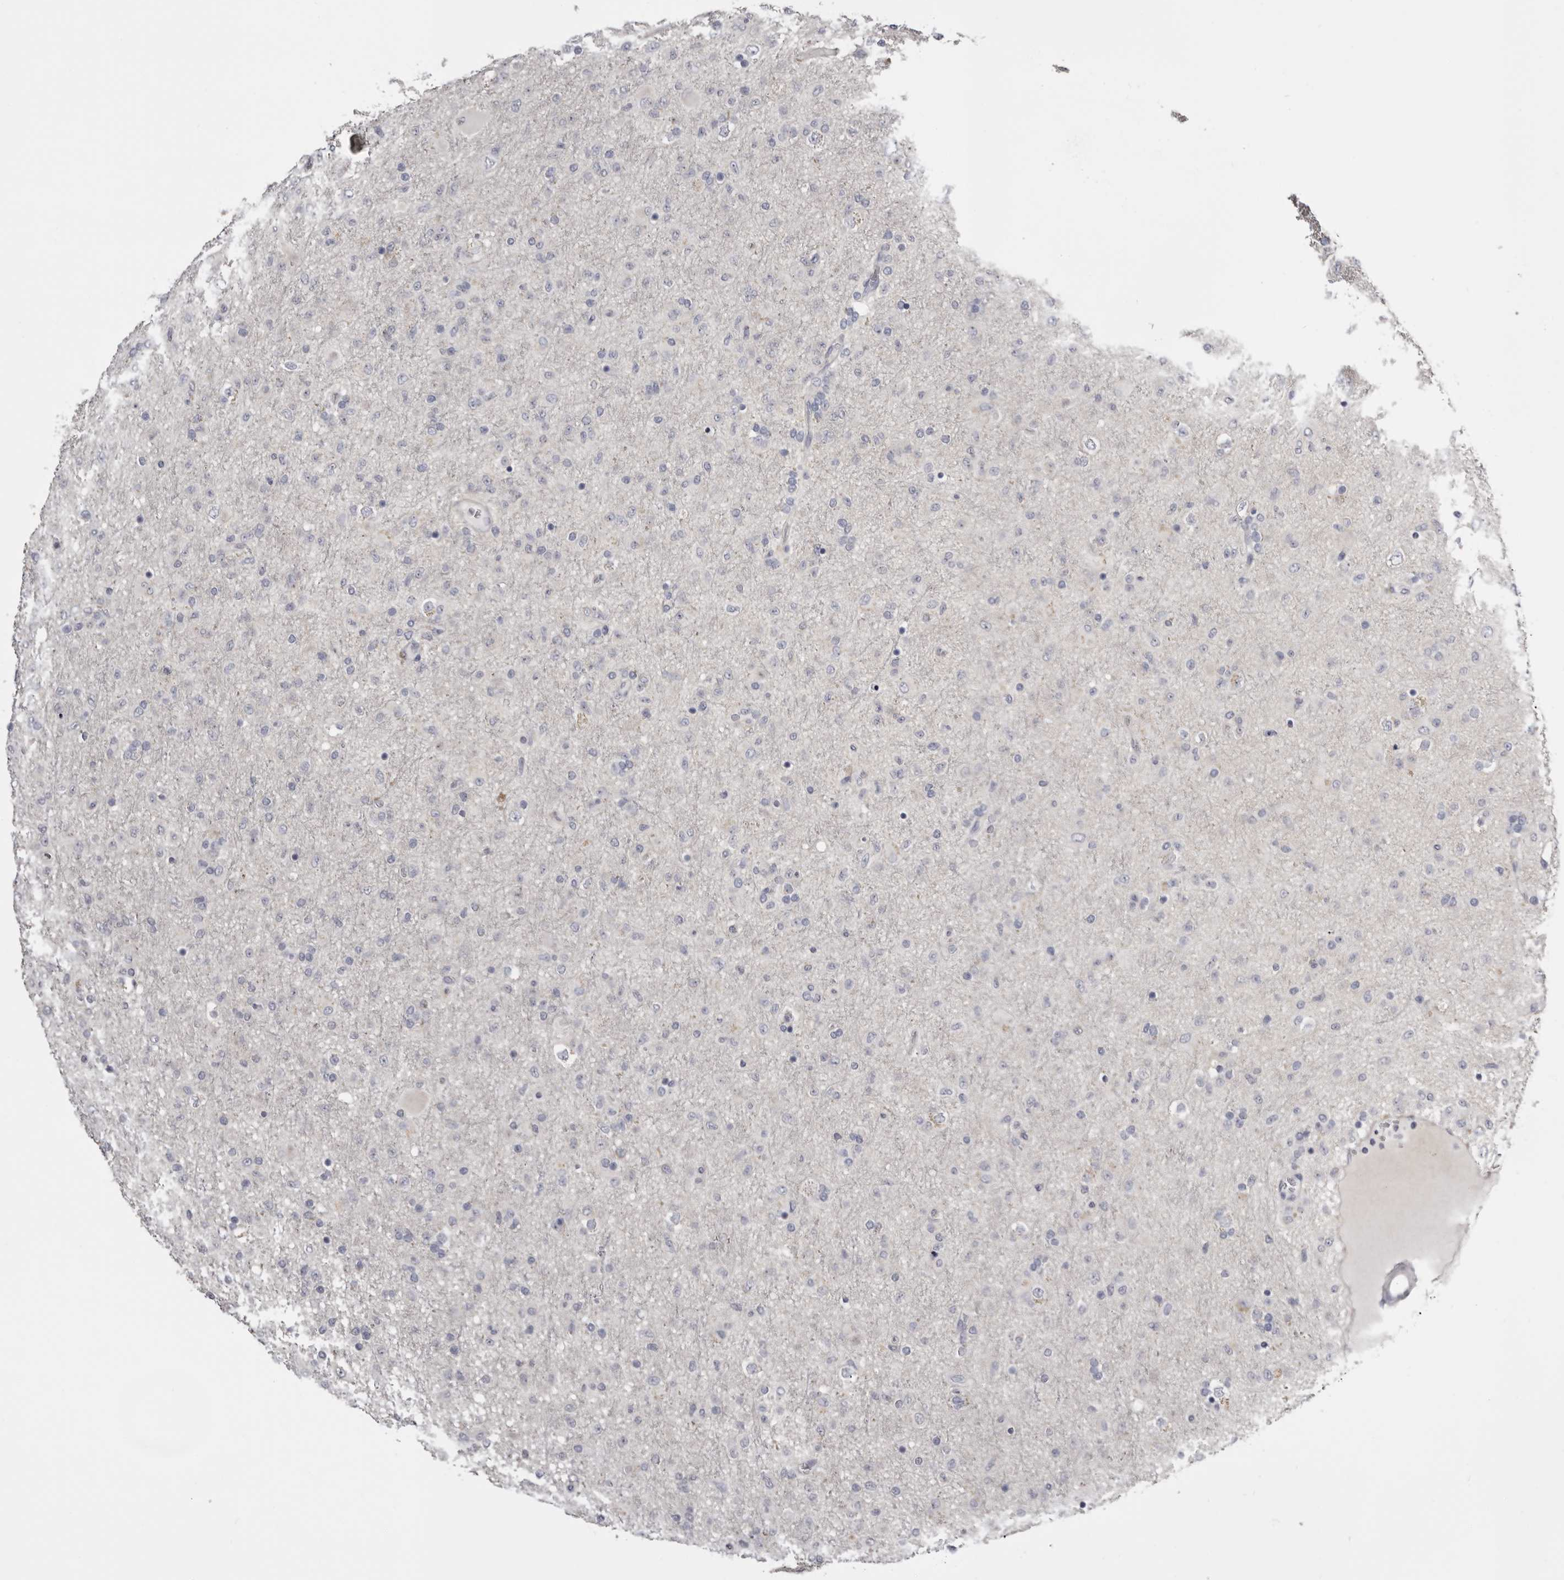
{"staining": {"intensity": "negative", "quantity": "none", "location": "none"}, "tissue": "glioma", "cell_type": "Tumor cells", "image_type": "cancer", "snomed": [{"axis": "morphology", "description": "Glioma, malignant, Low grade"}, {"axis": "topography", "description": "Brain"}], "caption": "An image of low-grade glioma (malignant) stained for a protein demonstrates no brown staining in tumor cells.", "gene": "CASQ1", "patient": {"sex": "male", "age": 65}}